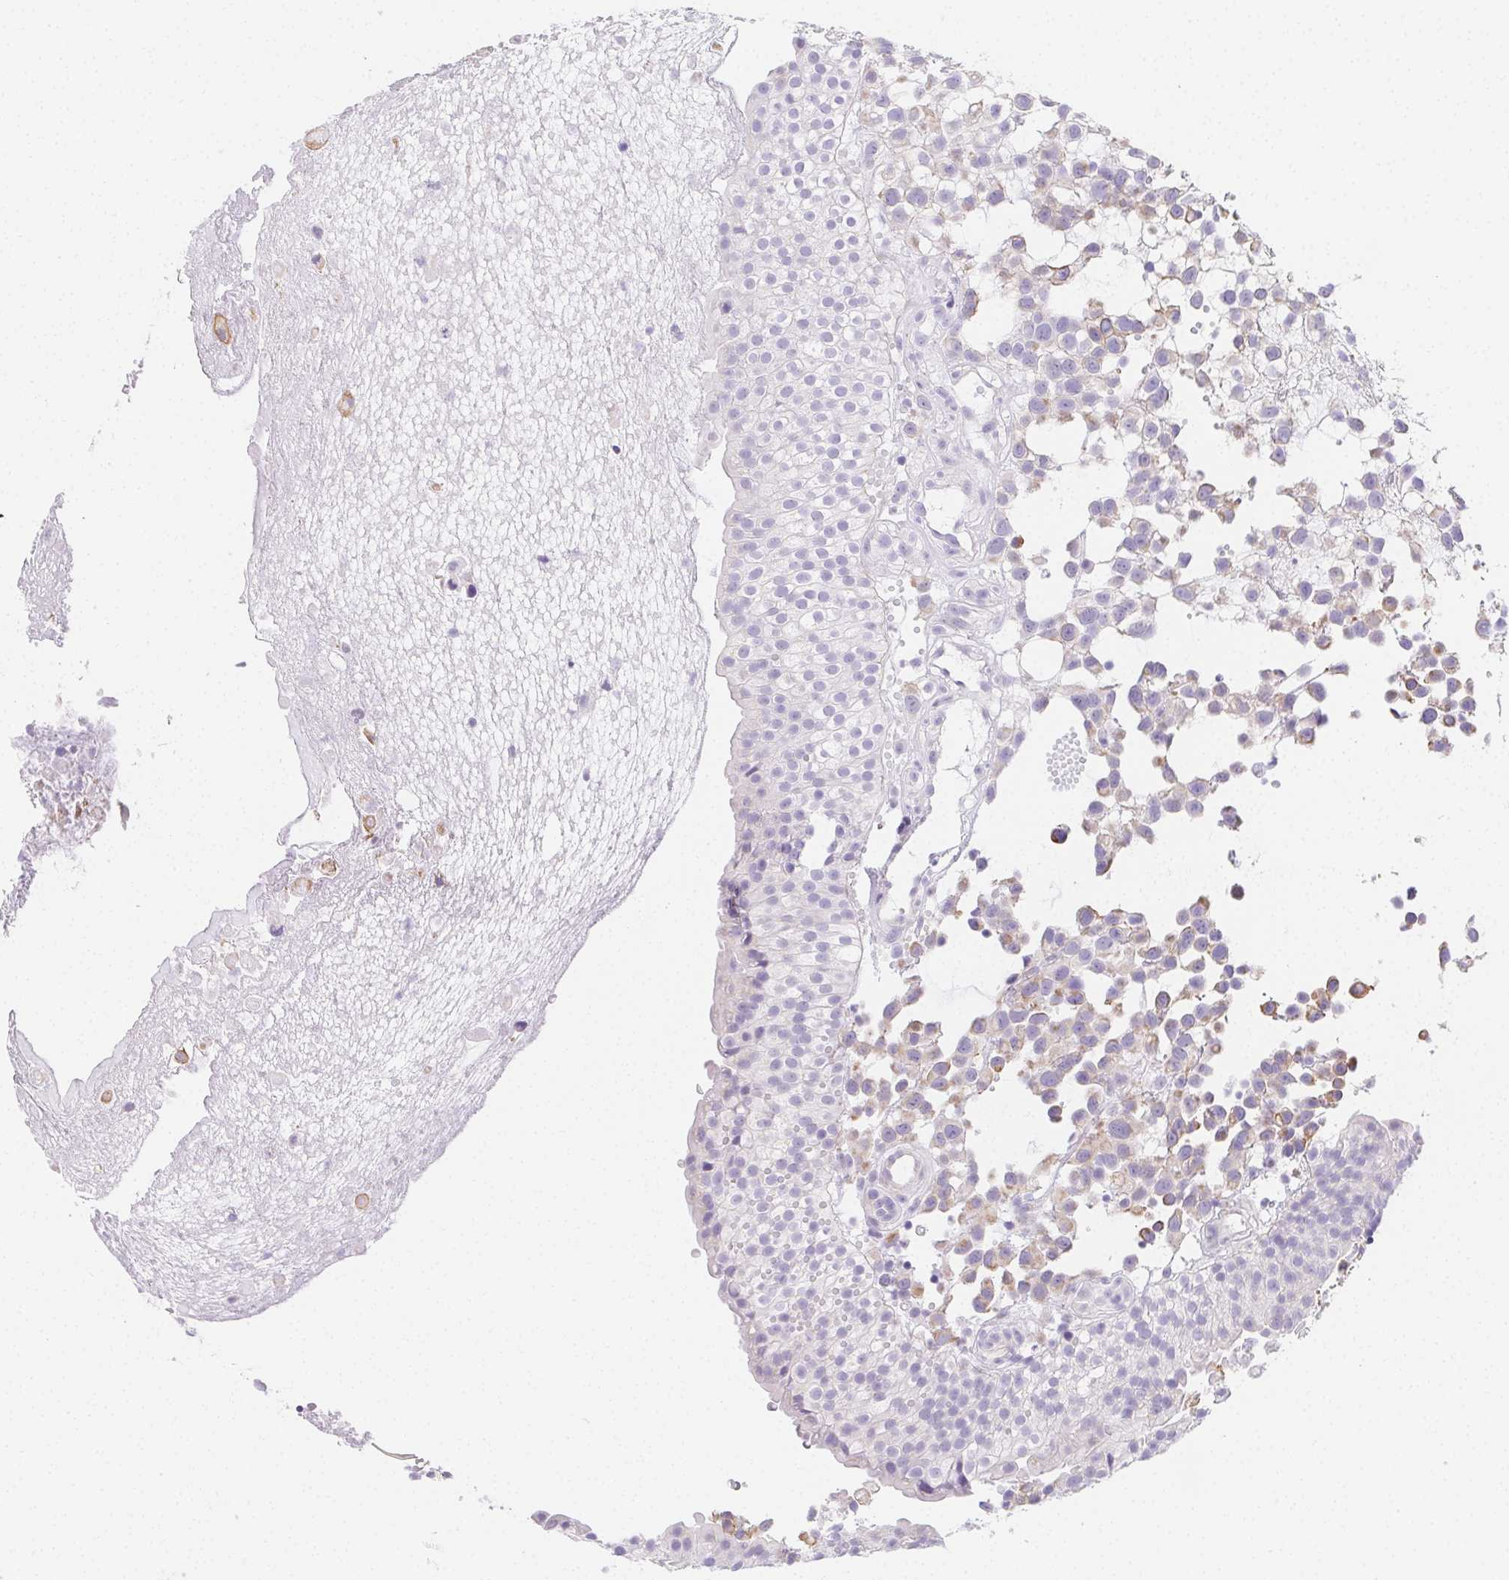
{"staining": {"intensity": "weak", "quantity": "<25%", "location": "cytoplasmic/membranous"}, "tissue": "urothelial cancer", "cell_type": "Tumor cells", "image_type": "cancer", "snomed": [{"axis": "morphology", "description": "Urothelial carcinoma, High grade"}, {"axis": "topography", "description": "Urinary bladder"}], "caption": "The histopathology image shows no staining of tumor cells in high-grade urothelial carcinoma.", "gene": "ZBBX", "patient": {"sex": "male", "age": 56}}